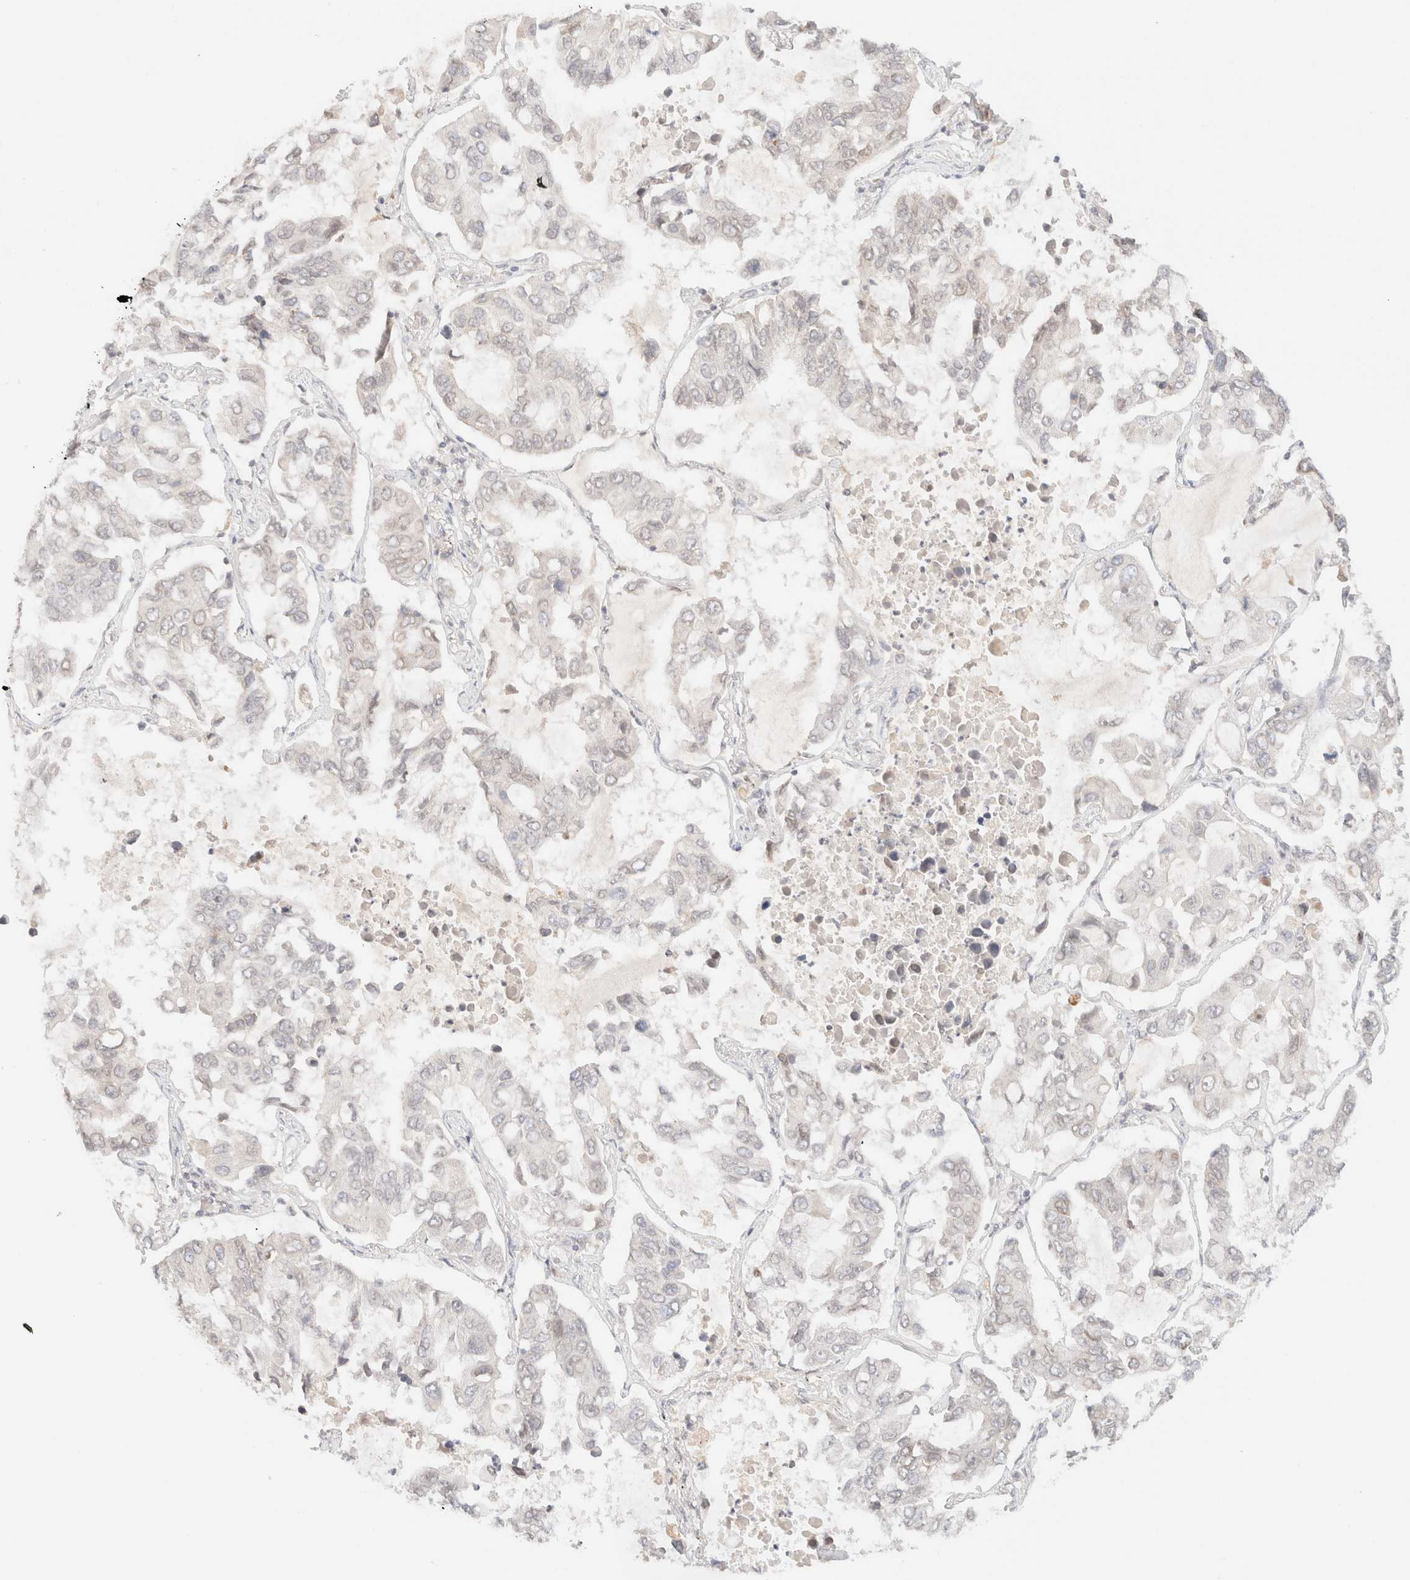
{"staining": {"intensity": "weak", "quantity": "<25%", "location": "cytoplasmic/membranous,nuclear"}, "tissue": "lung cancer", "cell_type": "Tumor cells", "image_type": "cancer", "snomed": [{"axis": "morphology", "description": "Adenocarcinoma, NOS"}, {"axis": "topography", "description": "Lung"}], "caption": "The micrograph exhibits no staining of tumor cells in lung cancer (adenocarcinoma).", "gene": "ZNF770", "patient": {"sex": "male", "age": 64}}